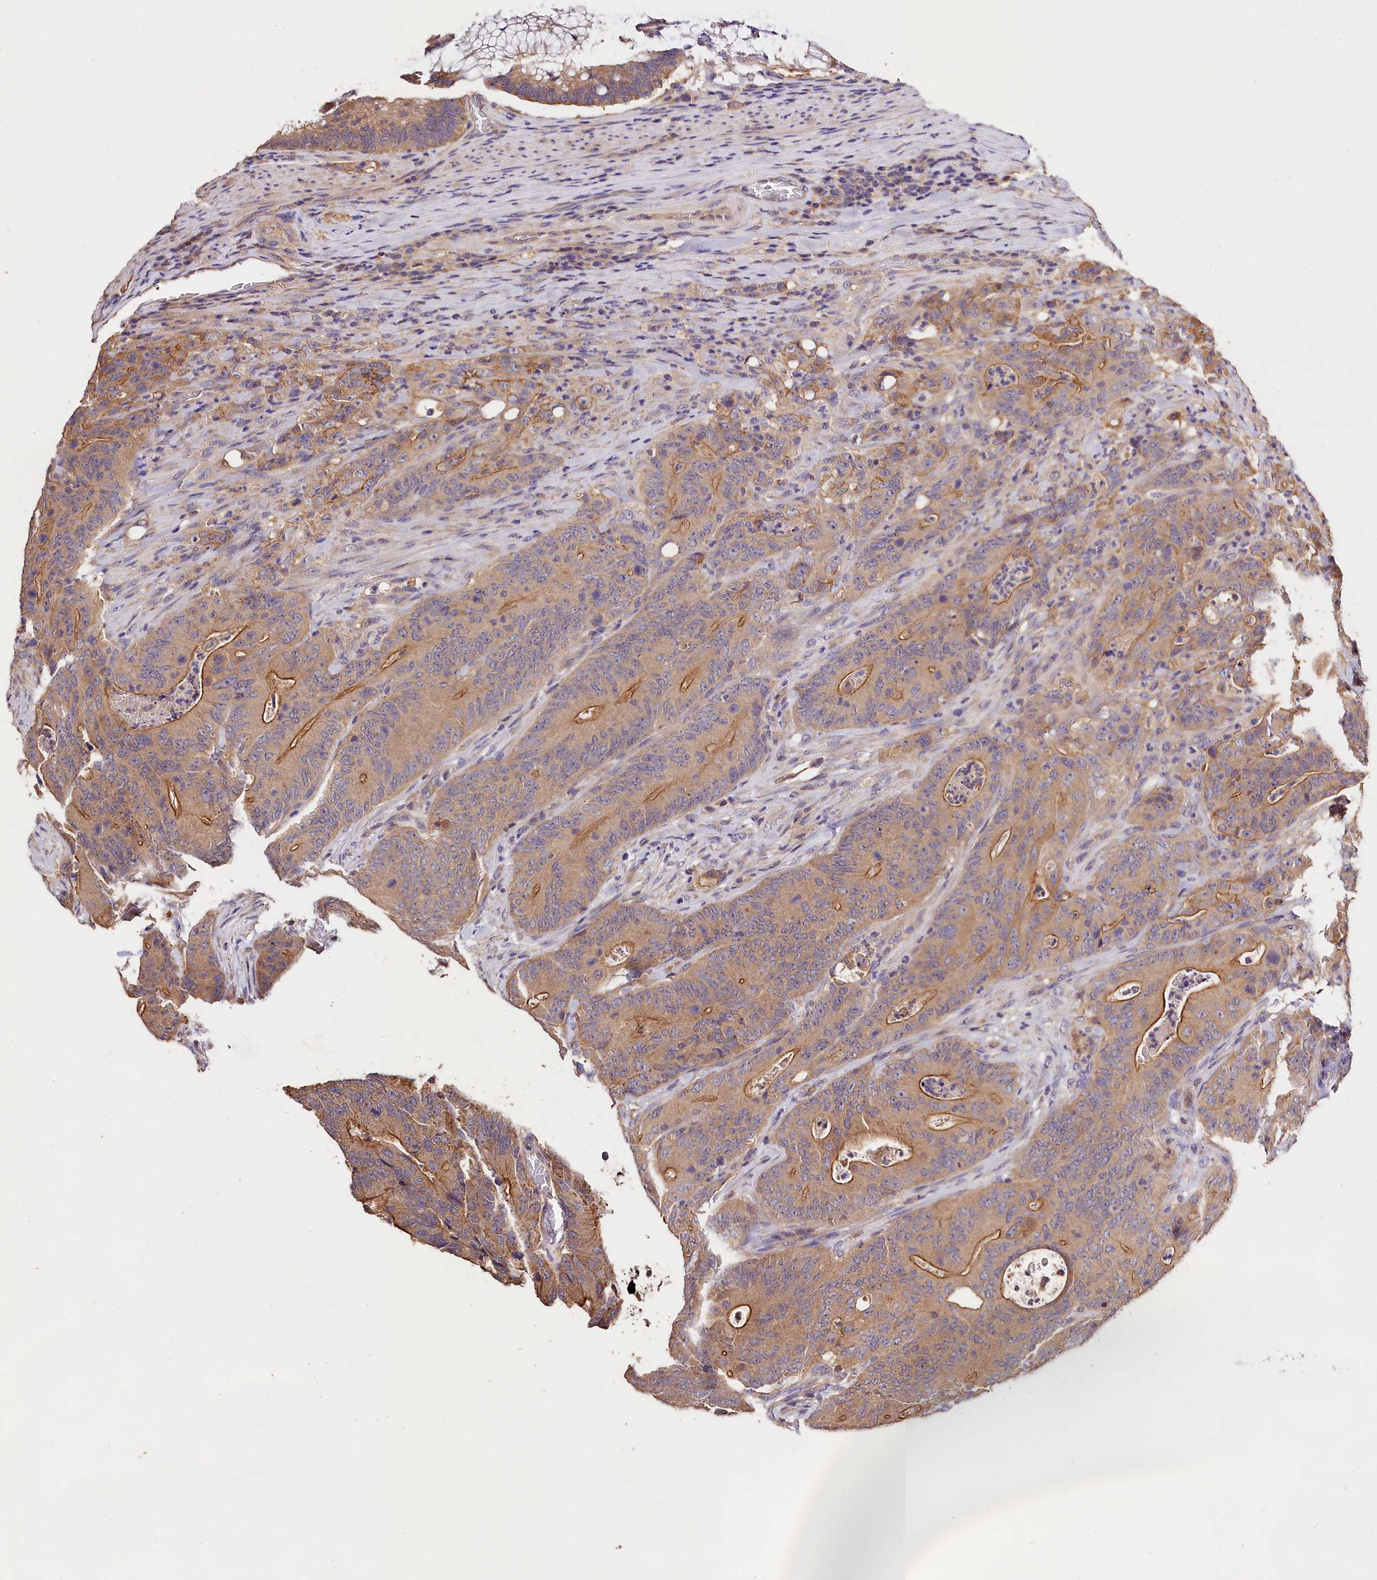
{"staining": {"intensity": "moderate", "quantity": ">75%", "location": "cytoplasmic/membranous"}, "tissue": "colorectal cancer", "cell_type": "Tumor cells", "image_type": "cancer", "snomed": [{"axis": "morphology", "description": "Normal tissue, NOS"}, {"axis": "topography", "description": "Colon"}], "caption": "Tumor cells reveal medium levels of moderate cytoplasmic/membranous positivity in about >75% of cells in colorectal cancer.", "gene": "OAS3", "patient": {"sex": "female", "age": 82}}